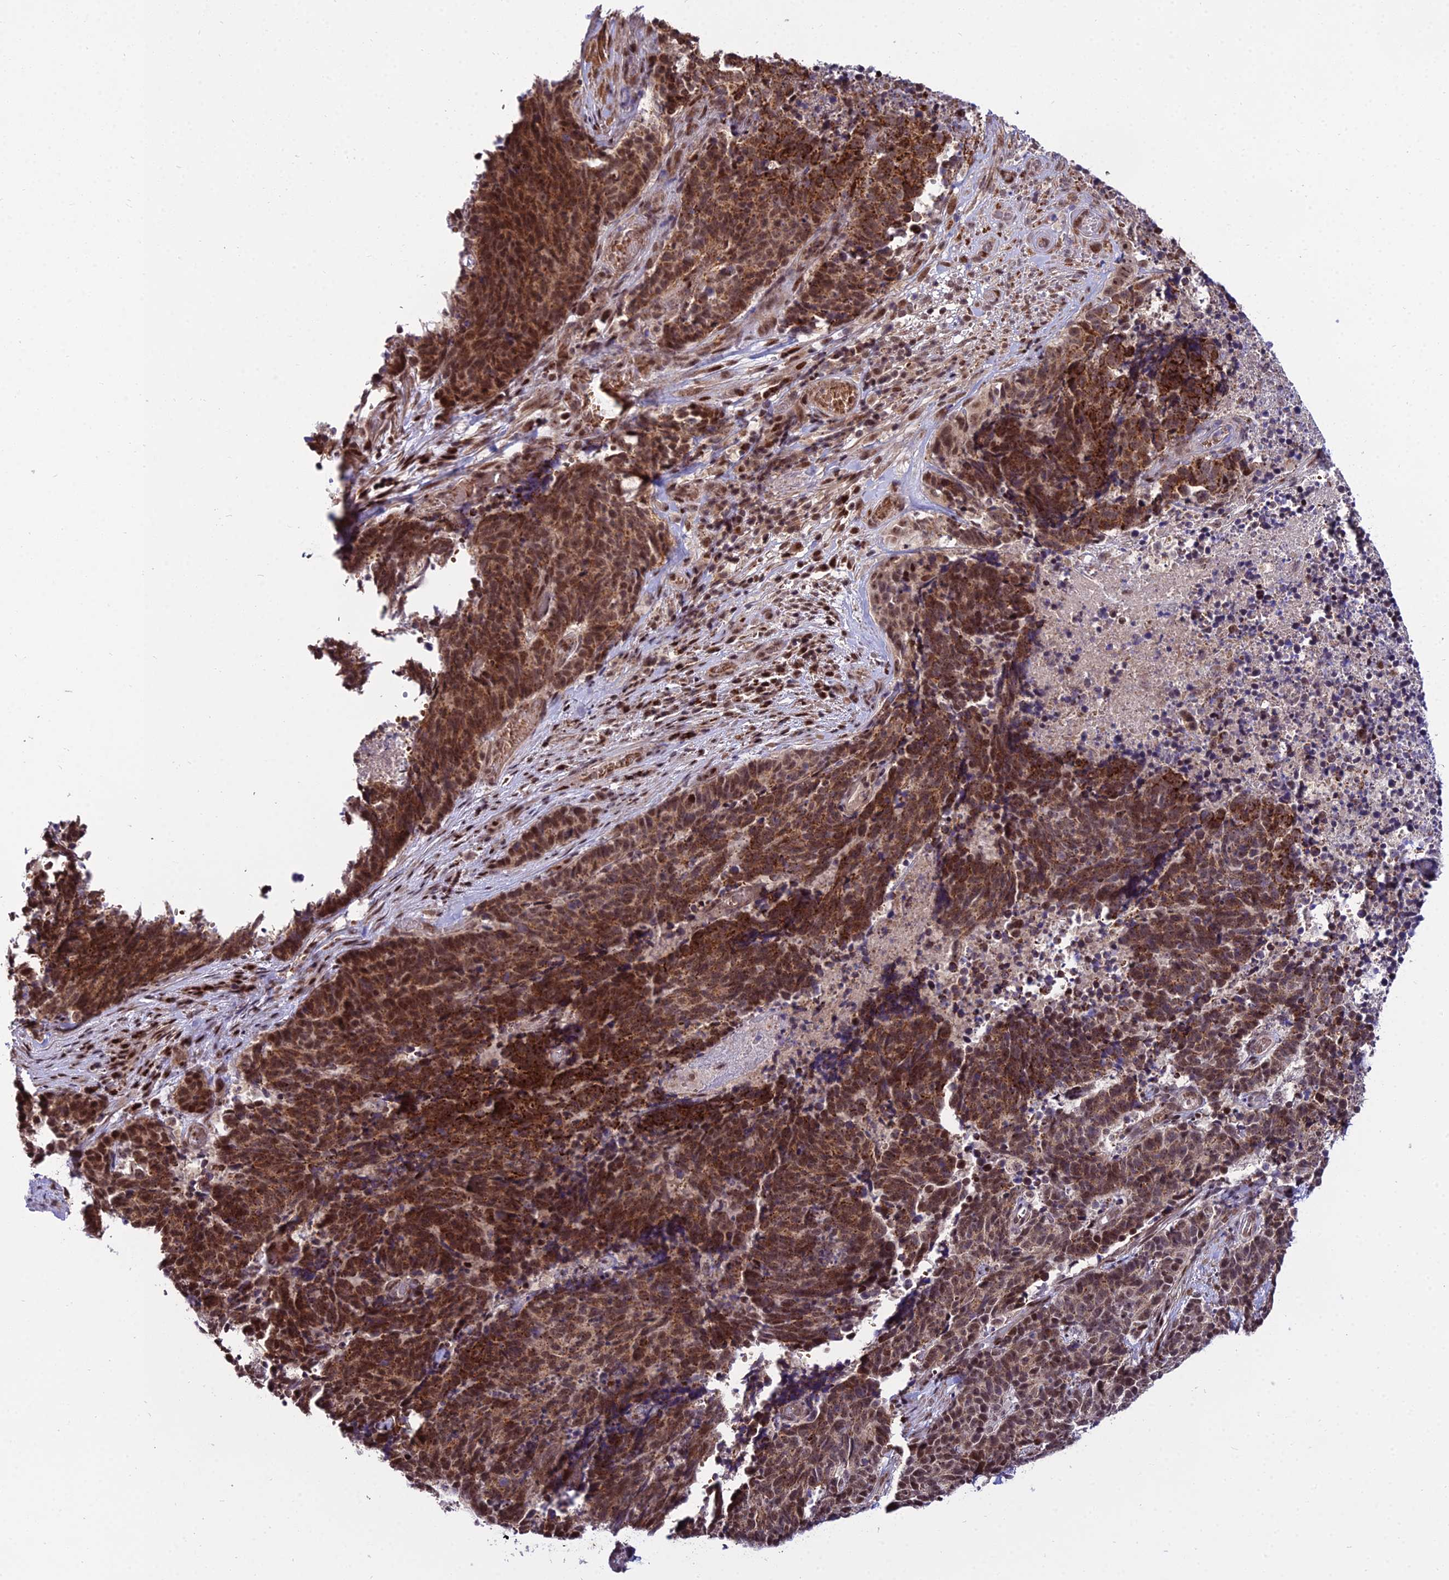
{"staining": {"intensity": "strong", "quantity": ">75%", "location": "cytoplasmic/membranous,nuclear"}, "tissue": "cervical cancer", "cell_type": "Tumor cells", "image_type": "cancer", "snomed": [{"axis": "morphology", "description": "Squamous cell carcinoma, NOS"}, {"axis": "topography", "description": "Cervix"}], "caption": "An image of human squamous cell carcinoma (cervical) stained for a protein exhibits strong cytoplasmic/membranous and nuclear brown staining in tumor cells. (IHC, brightfield microscopy, high magnification).", "gene": "CIB3", "patient": {"sex": "female", "age": 29}}